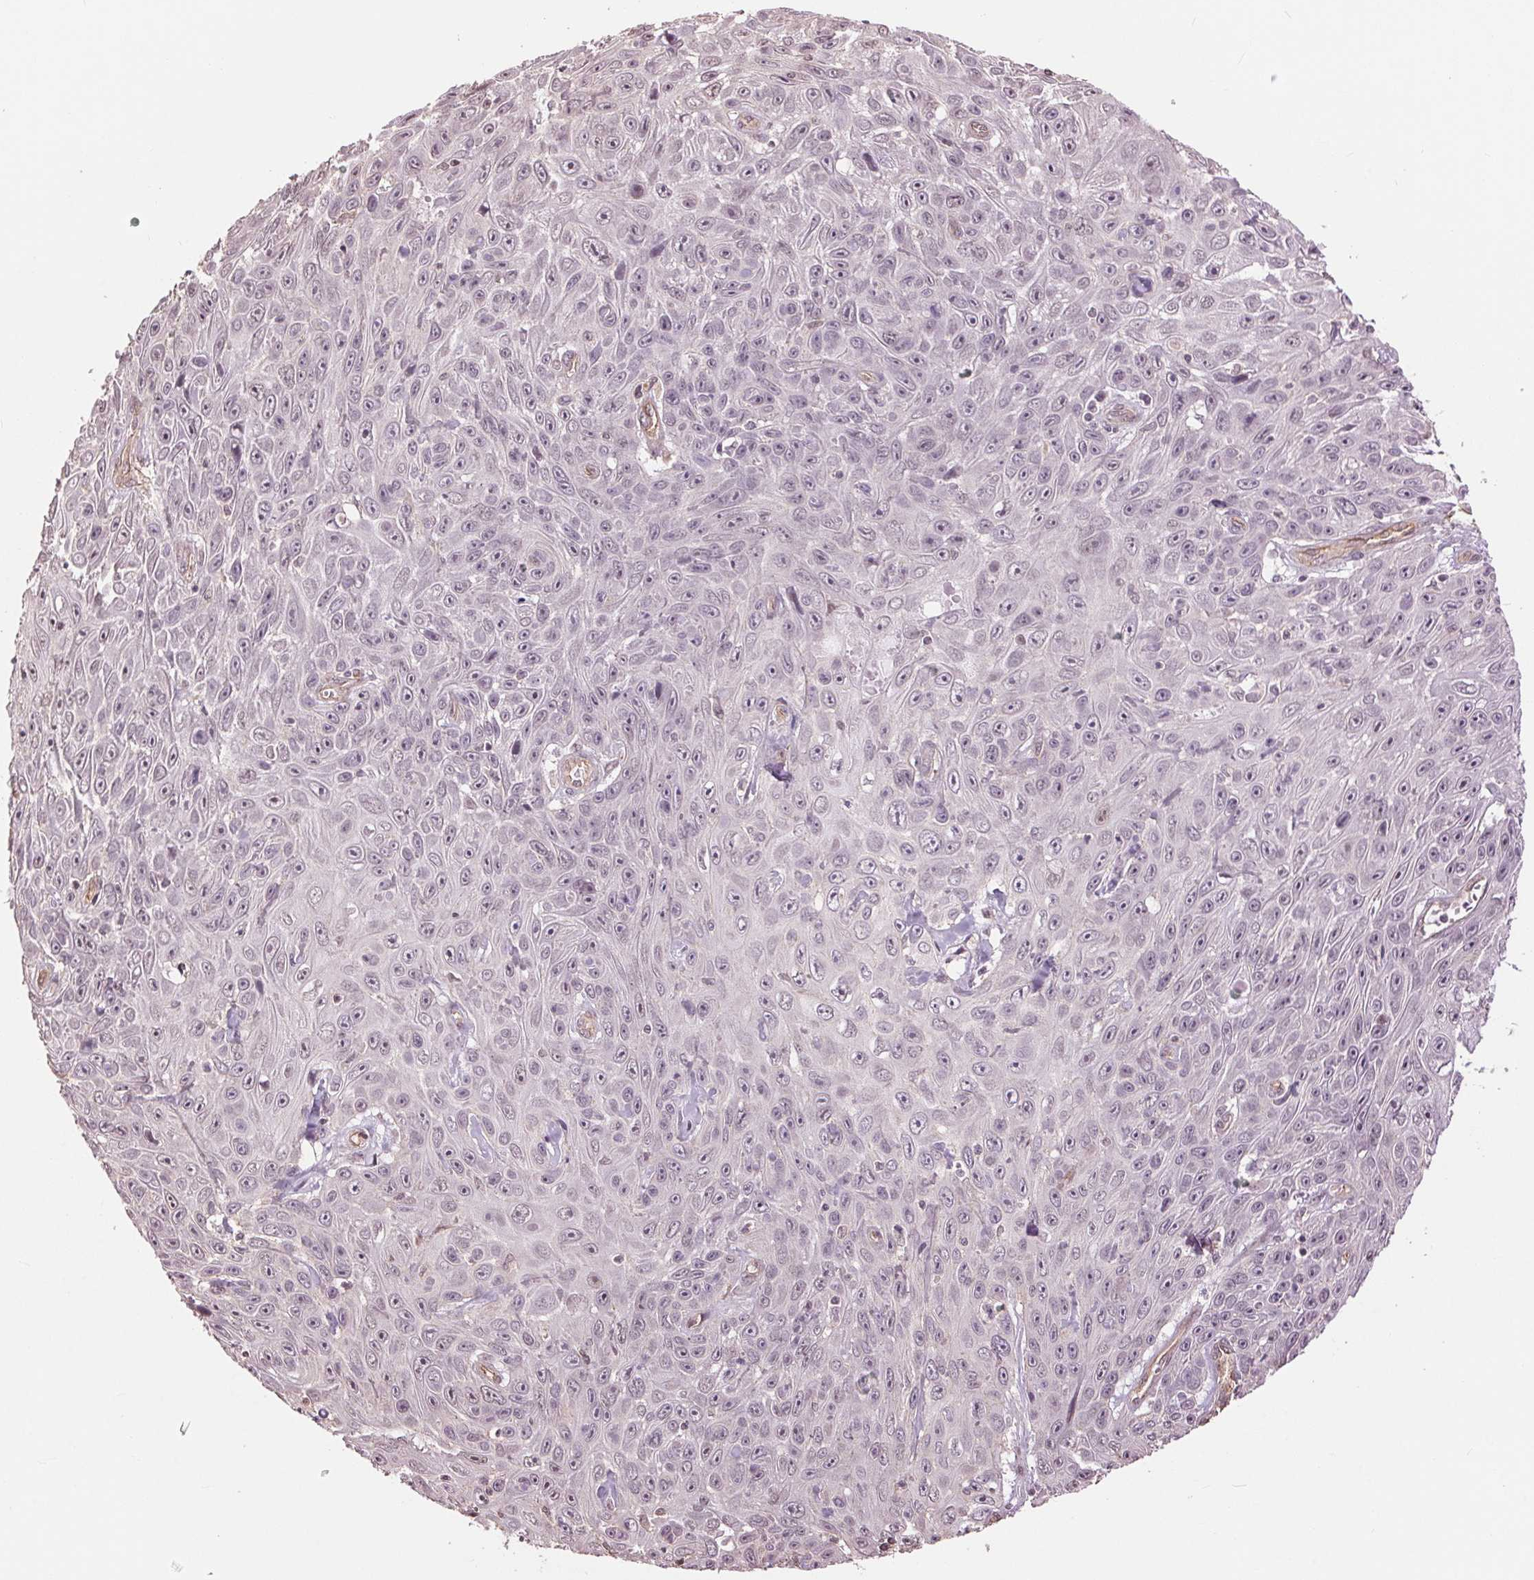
{"staining": {"intensity": "moderate", "quantity": "<25%", "location": "nuclear"}, "tissue": "skin cancer", "cell_type": "Tumor cells", "image_type": "cancer", "snomed": [{"axis": "morphology", "description": "Squamous cell carcinoma, NOS"}, {"axis": "topography", "description": "Skin"}], "caption": "IHC (DAB) staining of human squamous cell carcinoma (skin) exhibits moderate nuclear protein positivity in approximately <25% of tumor cells.", "gene": "PALM", "patient": {"sex": "male", "age": 82}}